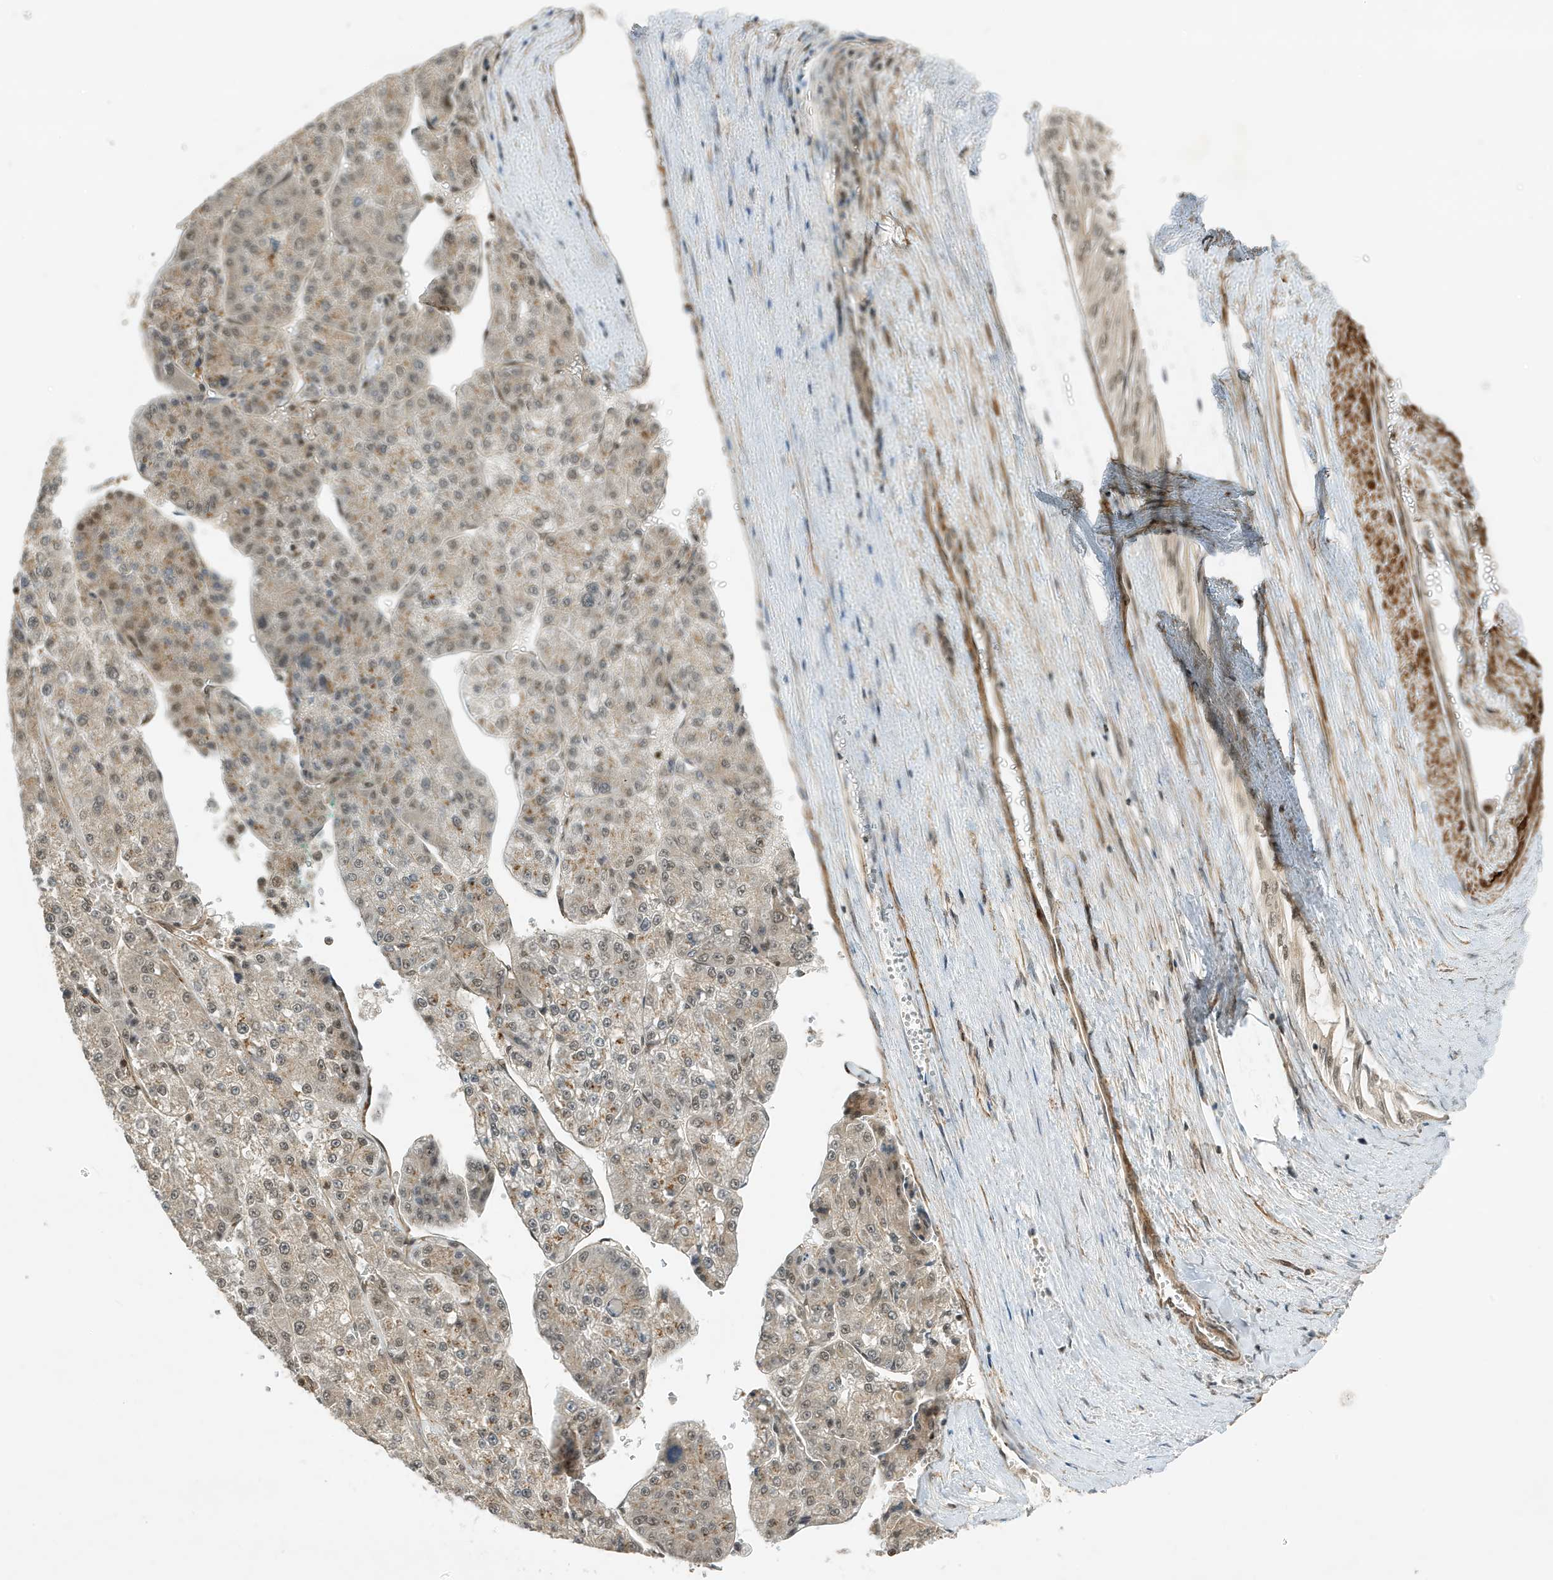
{"staining": {"intensity": "weak", "quantity": "25%-75%", "location": "cytoplasmic/membranous,nuclear"}, "tissue": "liver cancer", "cell_type": "Tumor cells", "image_type": "cancer", "snomed": [{"axis": "morphology", "description": "Carcinoma, Hepatocellular, NOS"}, {"axis": "topography", "description": "Liver"}], "caption": "Human liver cancer stained for a protein (brown) displays weak cytoplasmic/membranous and nuclear positive expression in approximately 25%-75% of tumor cells.", "gene": "MAST3", "patient": {"sex": "female", "age": 73}}